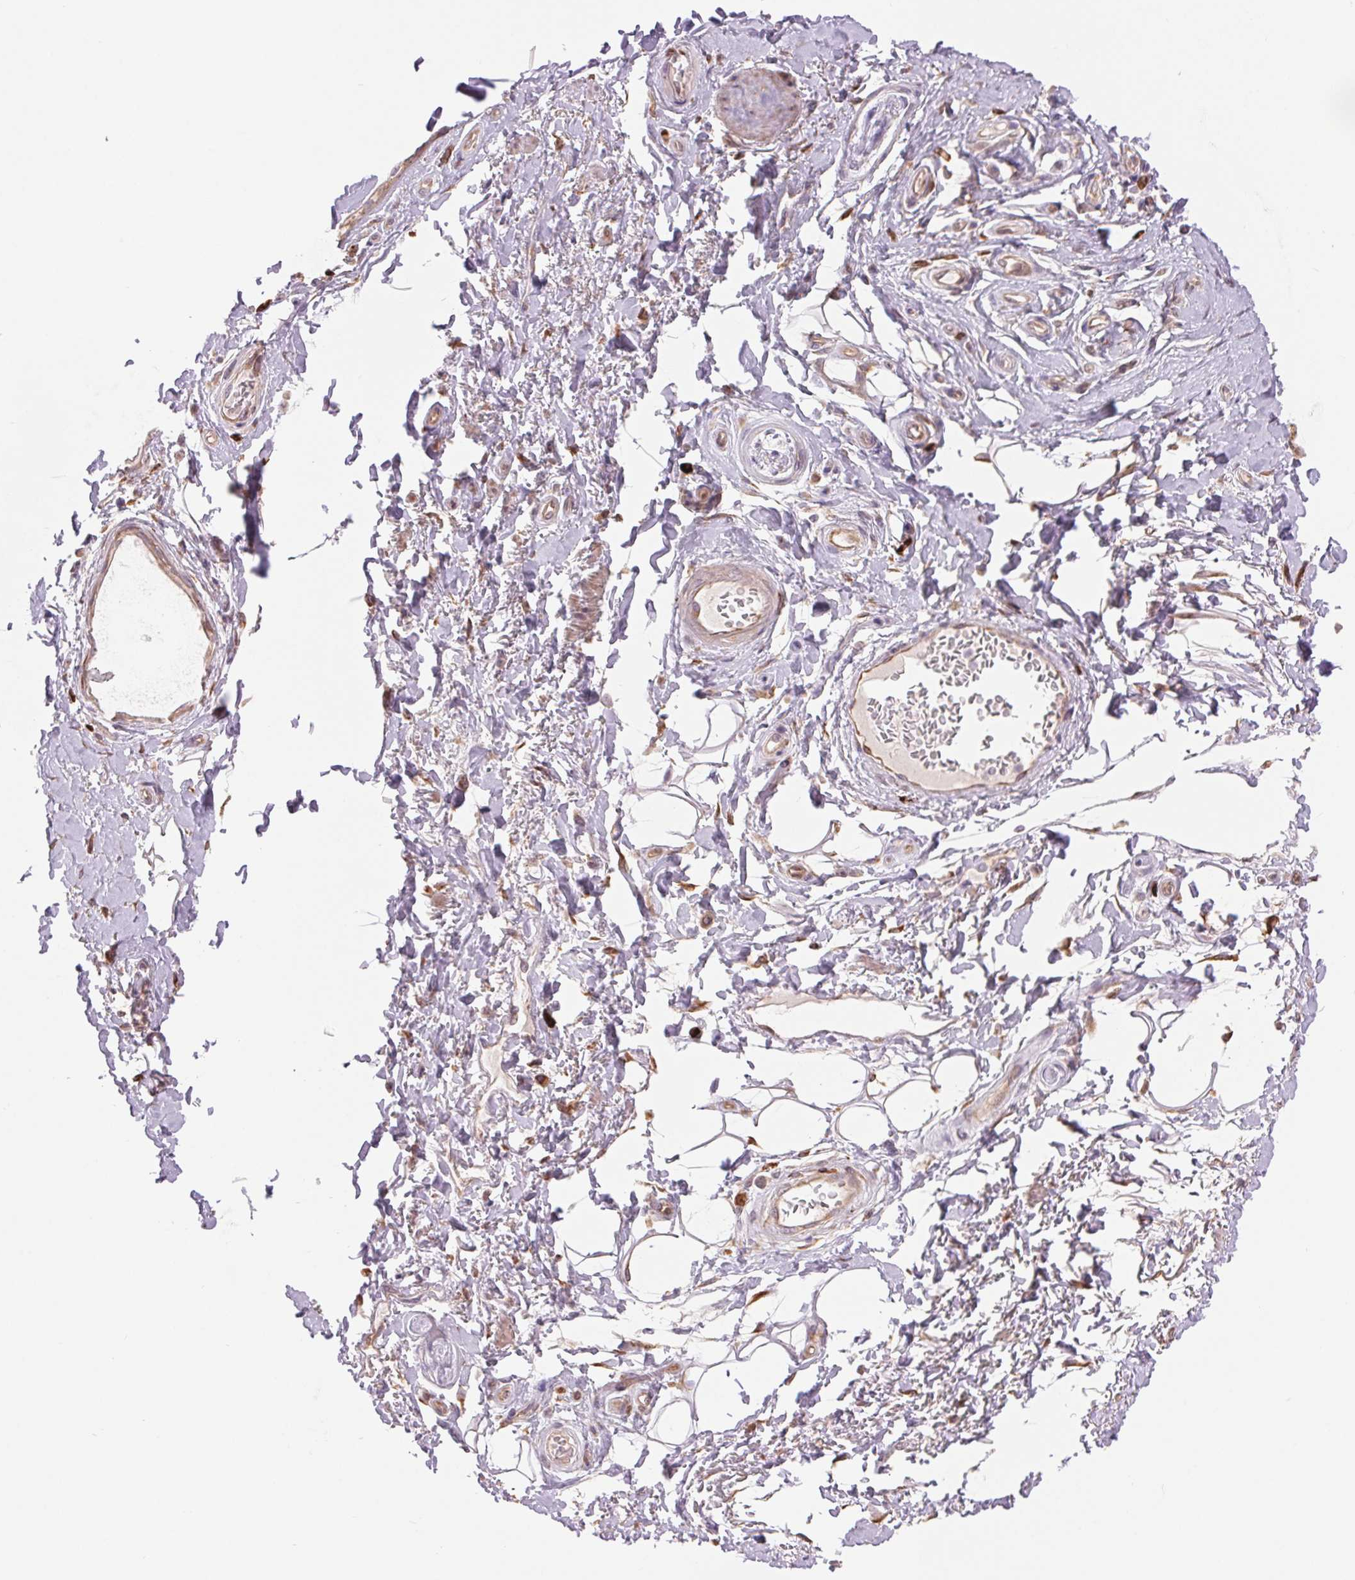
{"staining": {"intensity": "negative", "quantity": "none", "location": "none"}, "tissue": "adipose tissue", "cell_type": "Adipocytes", "image_type": "normal", "snomed": [{"axis": "morphology", "description": "Normal tissue, NOS"}, {"axis": "topography", "description": "Peripheral nerve tissue"}], "caption": "Immunohistochemistry of benign human adipose tissue displays no positivity in adipocytes. (DAB IHC with hematoxylin counter stain).", "gene": "METTL17", "patient": {"sex": "male", "age": 51}}